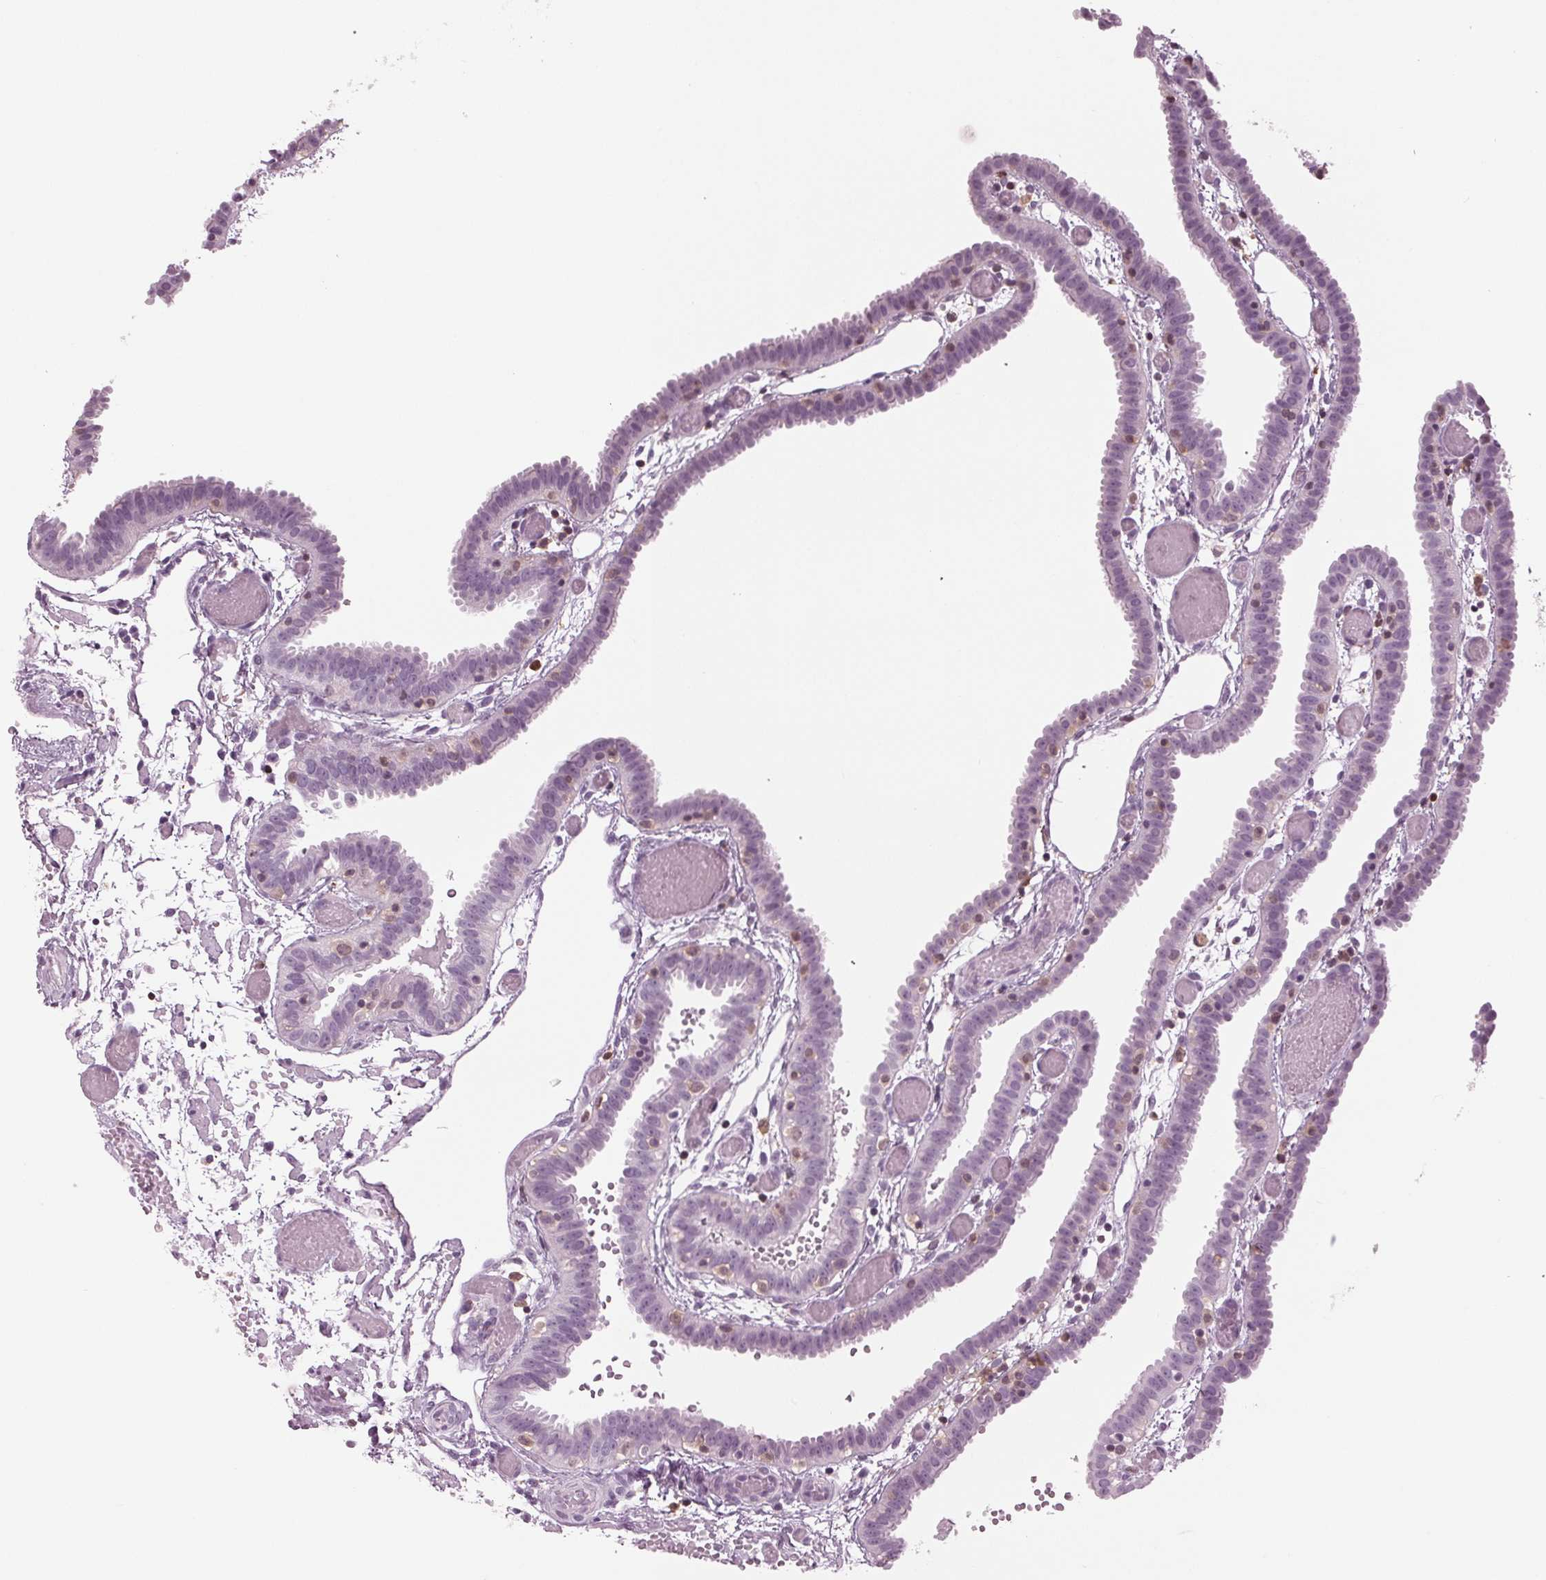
{"staining": {"intensity": "negative", "quantity": "none", "location": "none"}, "tissue": "fallopian tube", "cell_type": "Glandular cells", "image_type": "normal", "snomed": [{"axis": "morphology", "description": "Normal tissue, NOS"}, {"axis": "topography", "description": "Fallopian tube"}], "caption": "This is an IHC histopathology image of normal fallopian tube. There is no positivity in glandular cells.", "gene": "BTLA", "patient": {"sex": "female", "age": 37}}